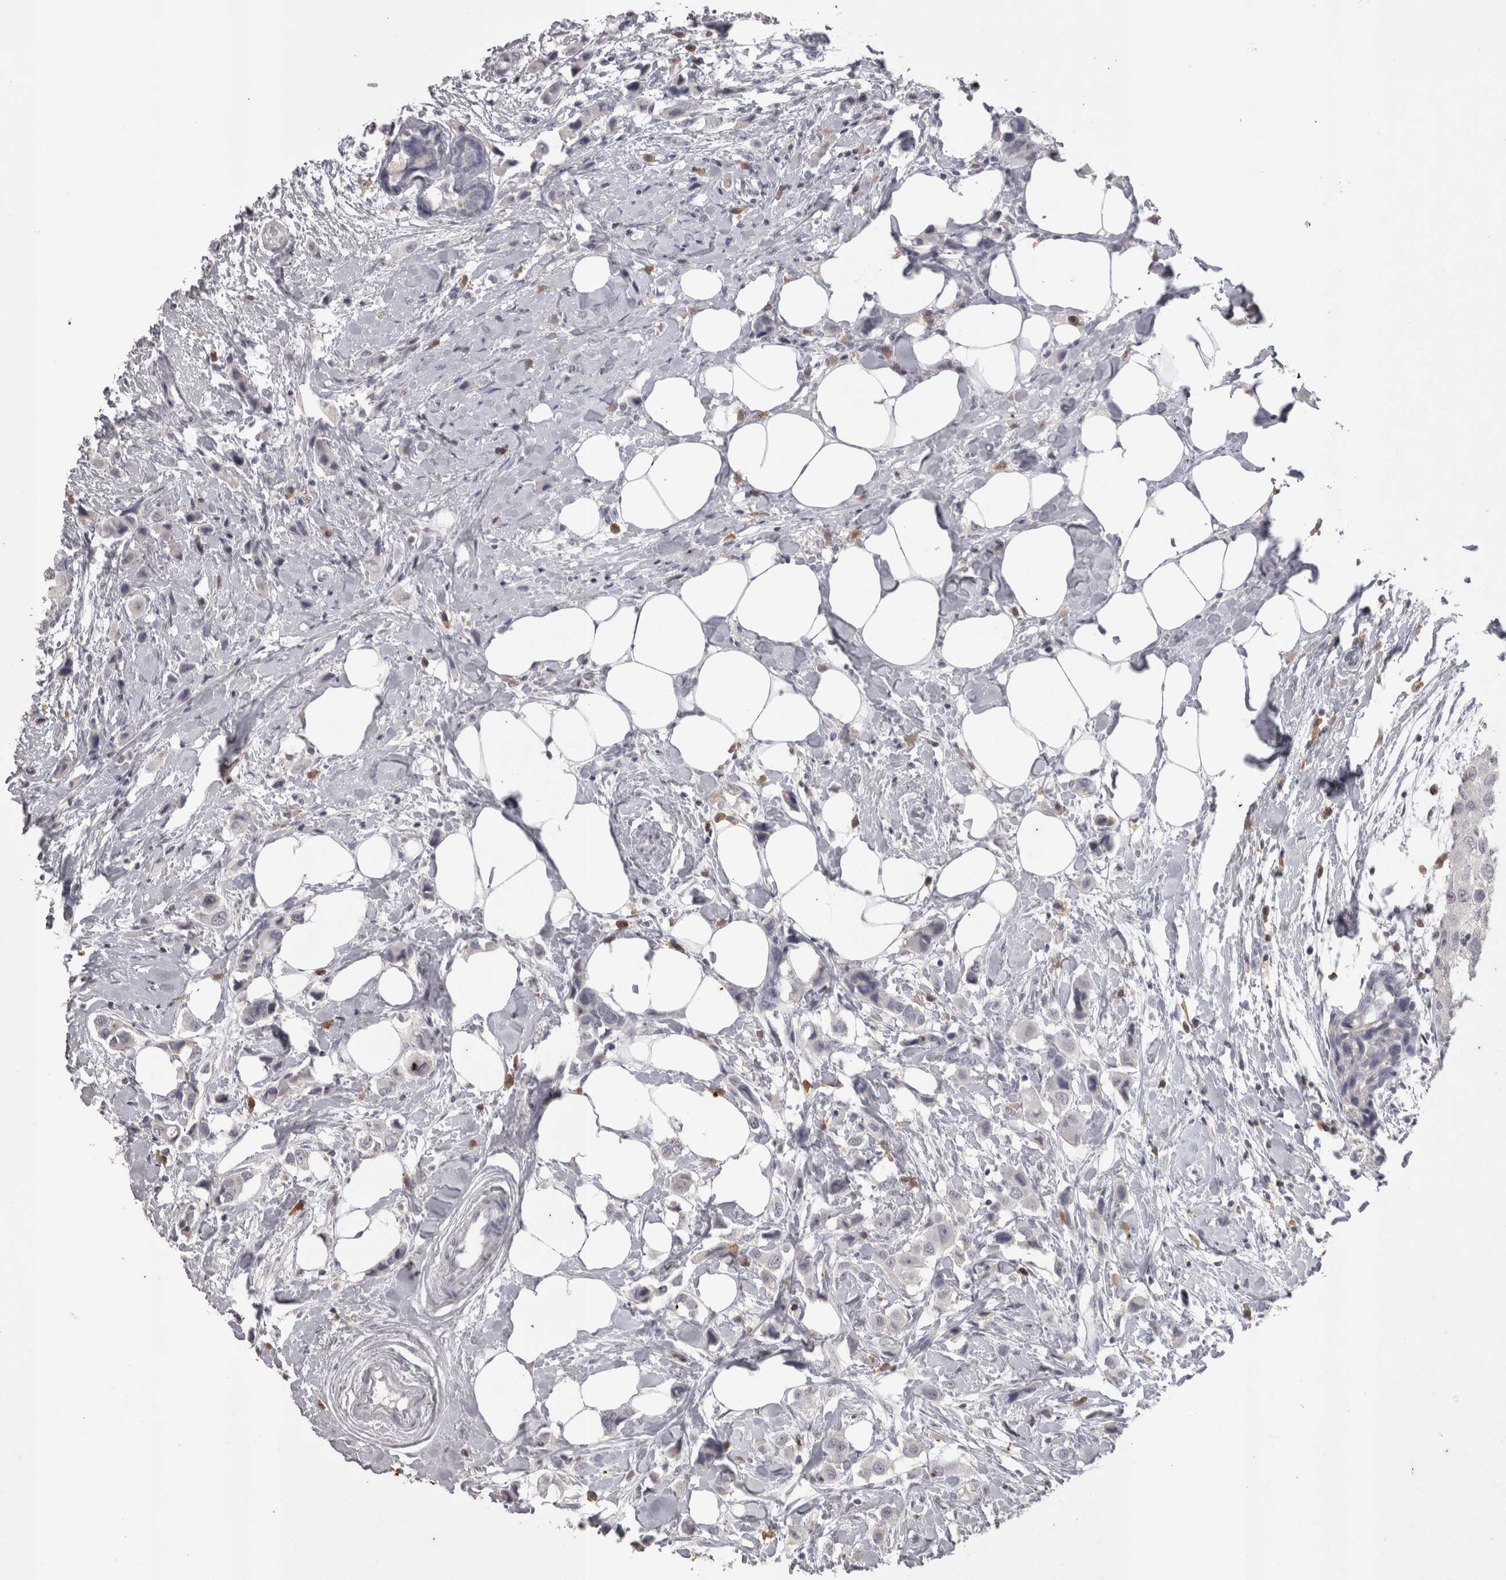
{"staining": {"intensity": "negative", "quantity": "none", "location": "none"}, "tissue": "breast cancer", "cell_type": "Tumor cells", "image_type": "cancer", "snomed": [{"axis": "morphology", "description": "Normal tissue, NOS"}, {"axis": "morphology", "description": "Duct carcinoma"}, {"axis": "topography", "description": "Breast"}], "caption": "The image demonstrates no significant positivity in tumor cells of breast cancer.", "gene": "LAX1", "patient": {"sex": "female", "age": 50}}